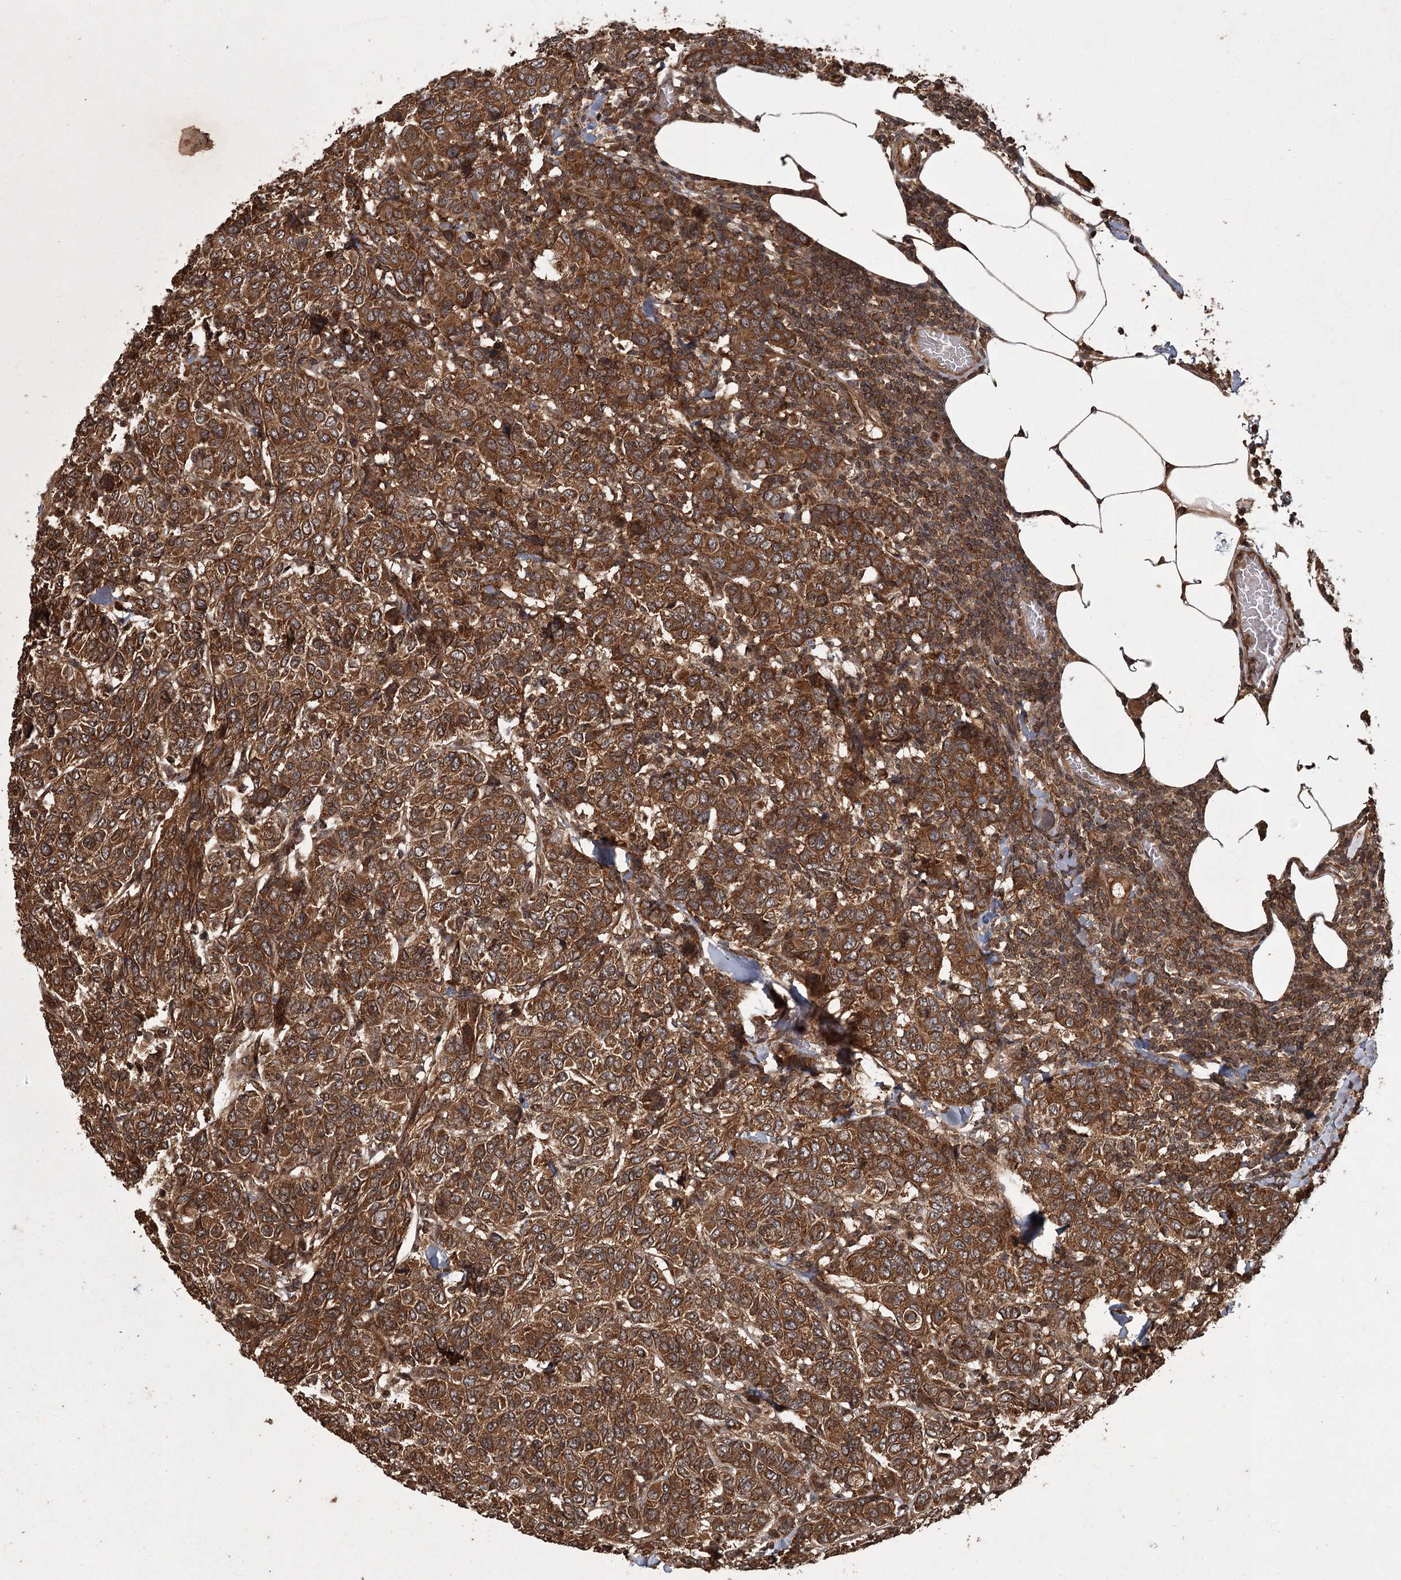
{"staining": {"intensity": "strong", "quantity": ">75%", "location": "cytoplasmic/membranous"}, "tissue": "breast cancer", "cell_type": "Tumor cells", "image_type": "cancer", "snomed": [{"axis": "morphology", "description": "Duct carcinoma"}, {"axis": "topography", "description": "Breast"}], "caption": "Immunohistochemical staining of breast cancer (invasive ductal carcinoma) reveals high levels of strong cytoplasmic/membranous staining in about >75% of tumor cells.", "gene": "RPAP3", "patient": {"sex": "female", "age": 55}}